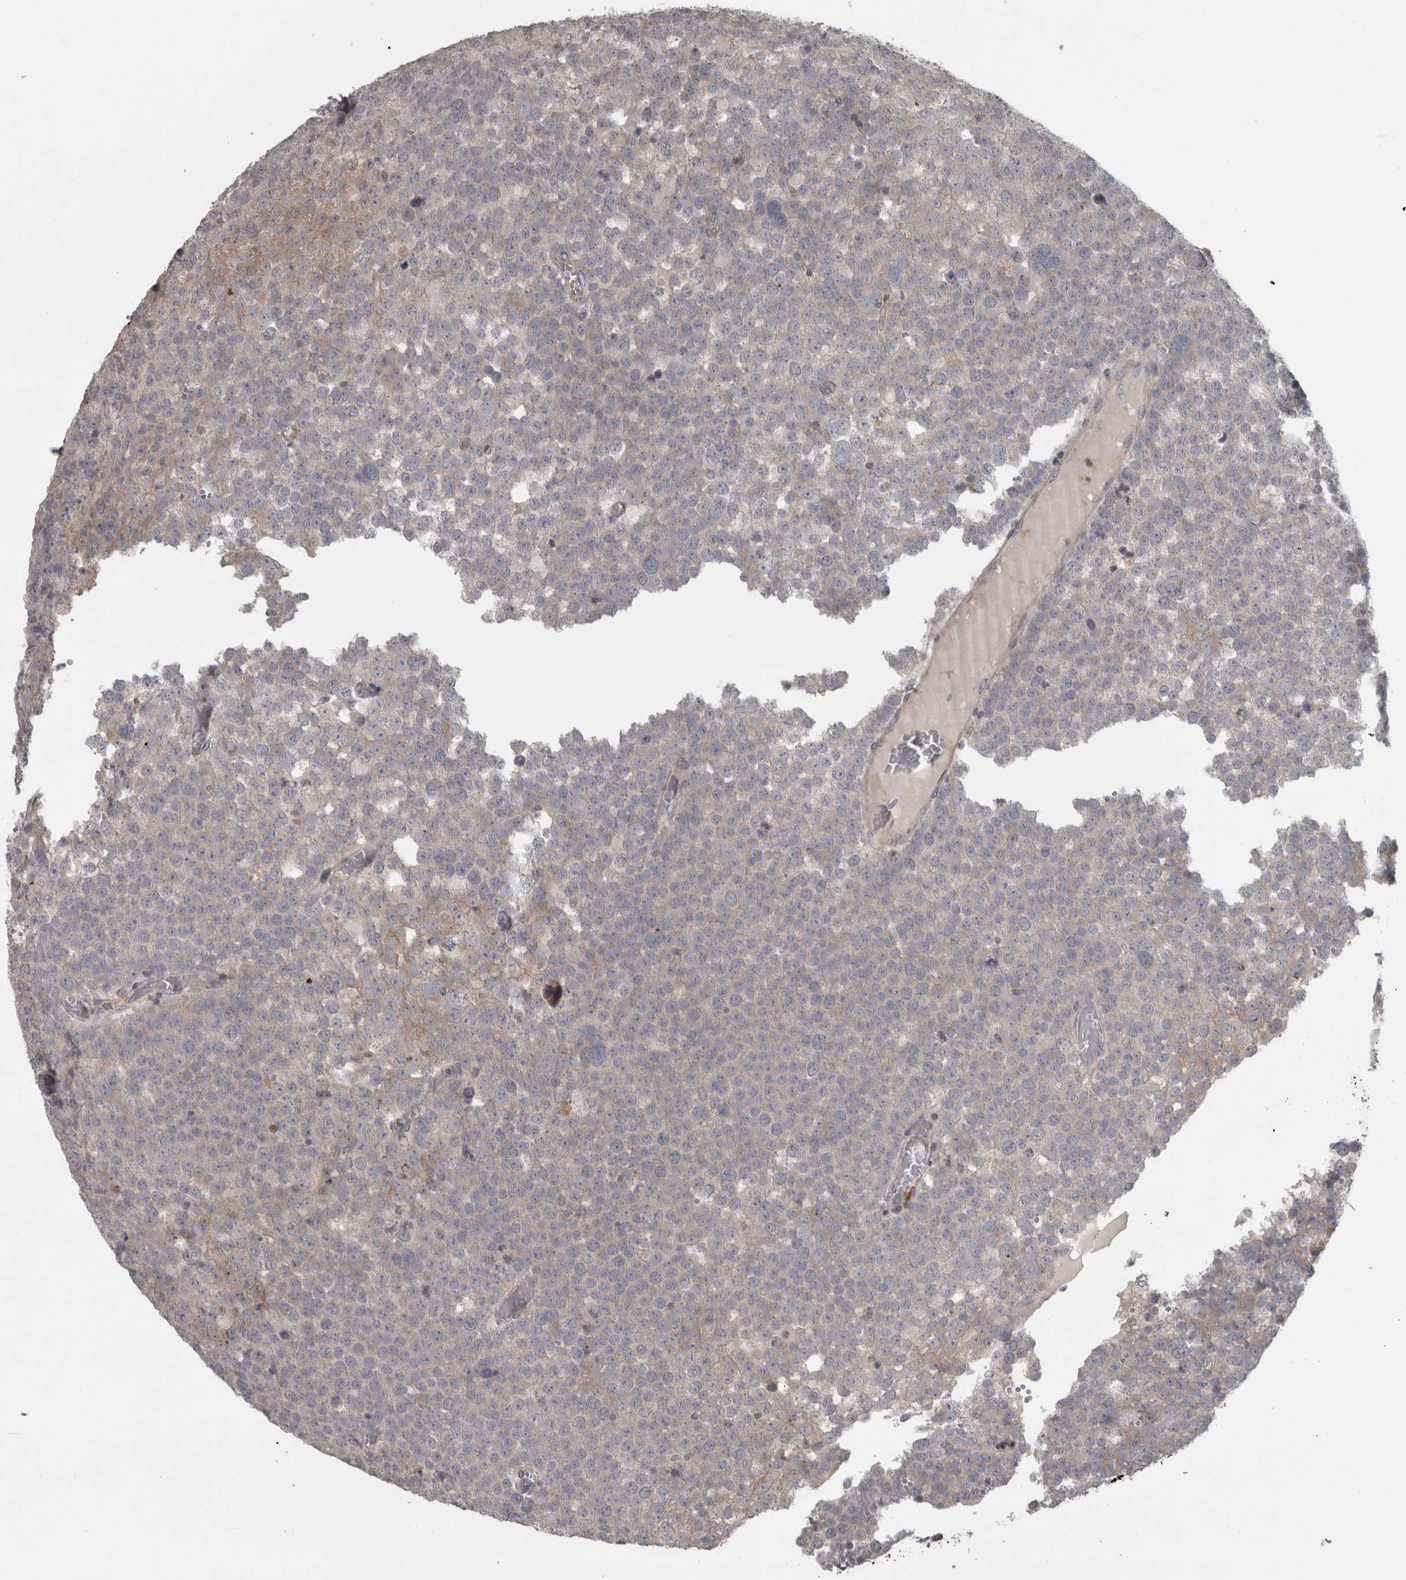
{"staining": {"intensity": "weak", "quantity": "<25%", "location": "cytoplasmic/membranous"}, "tissue": "testis cancer", "cell_type": "Tumor cells", "image_type": "cancer", "snomed": [{"axis": "morphology", "description": "Seminoma, NOS"}, {"axis": "topography", "description": "Testis"}], "caption": "IHC of testis seminoma exhibits no positivity in tumor cells.", "gene": "SLCO5A1", "patient": {"sex": "male", "age": 71}}